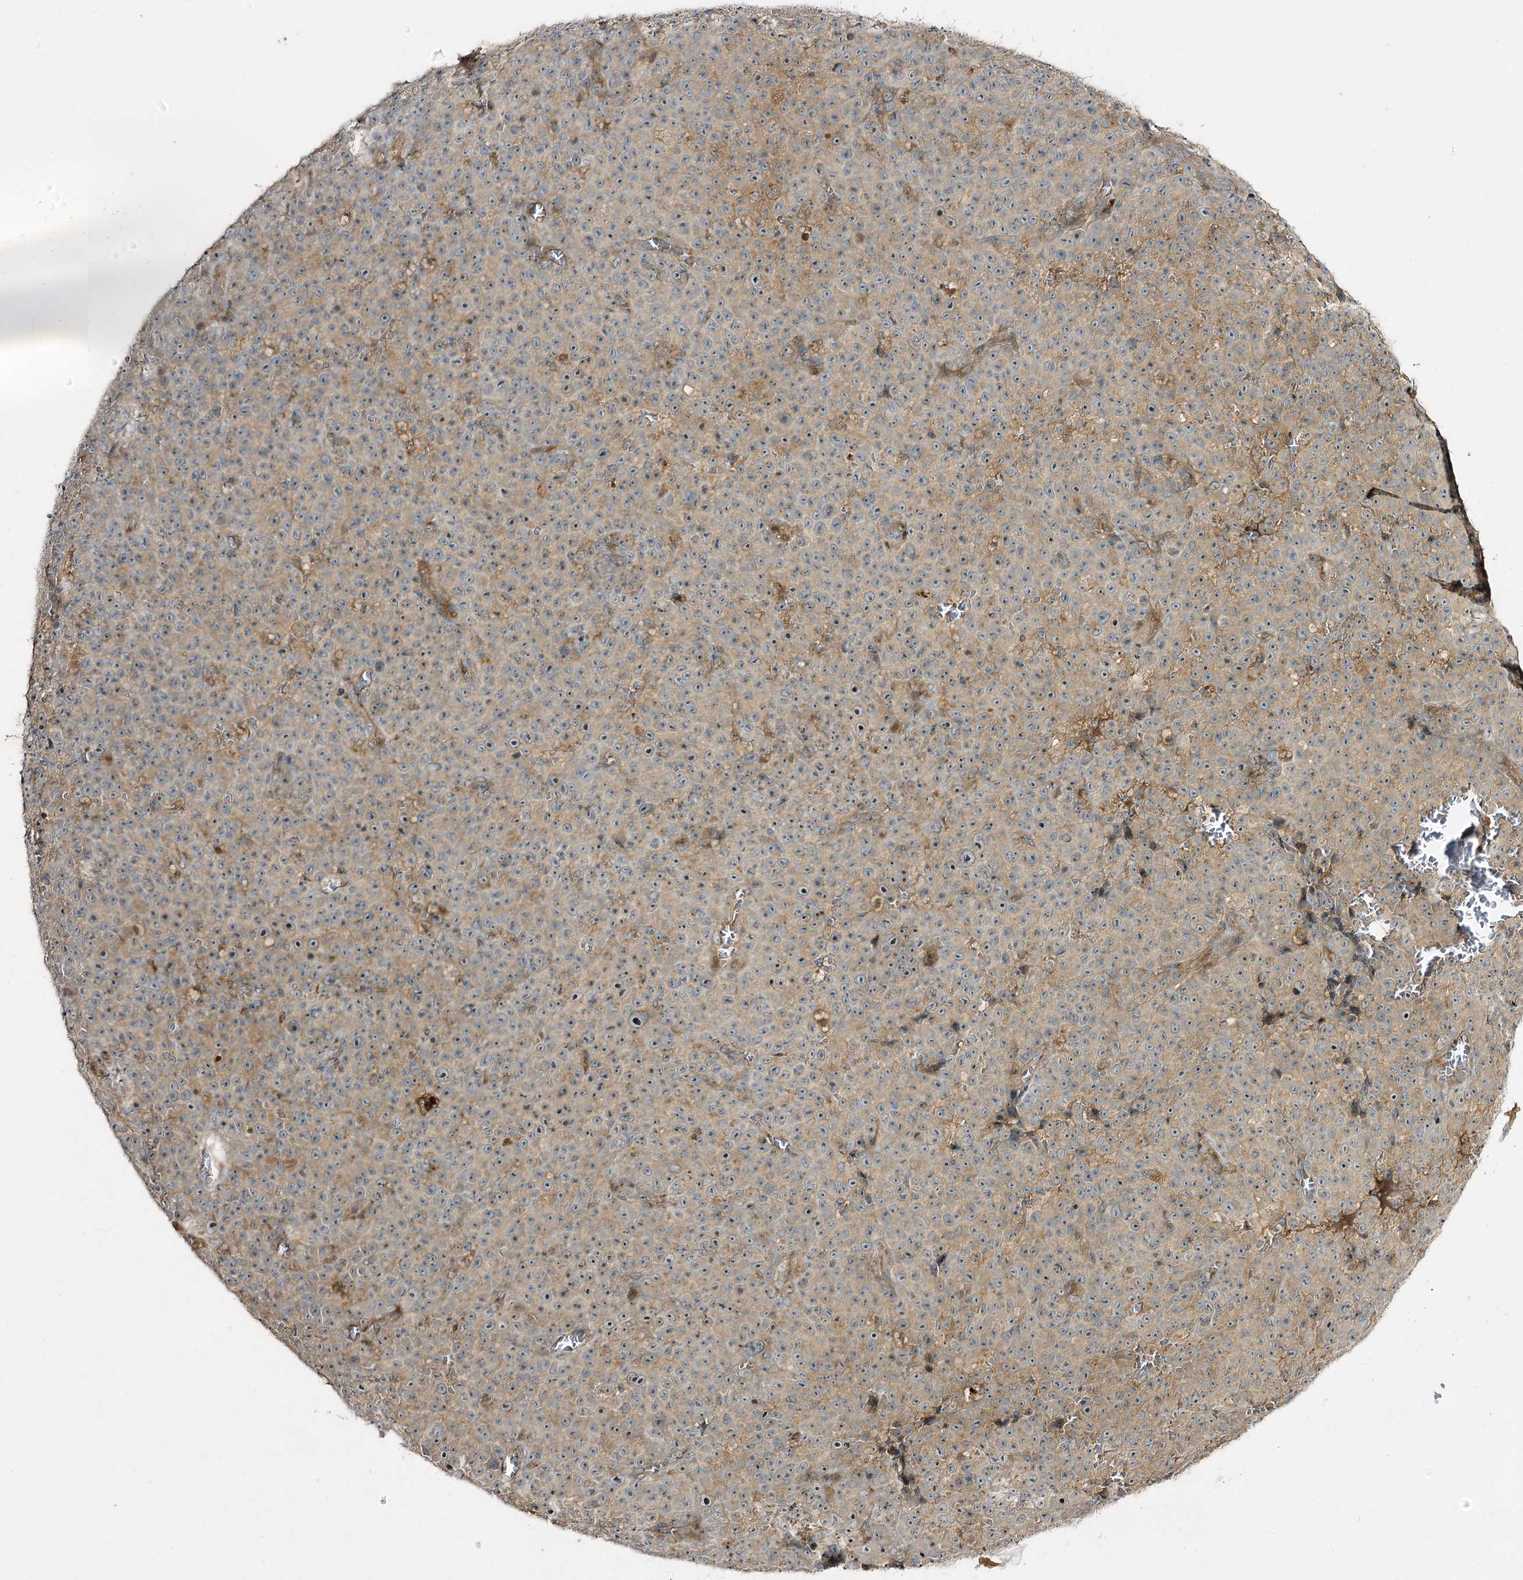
{"staining": {"intensity": "weak", "quantity": "<25%", "location": "cytoplasmic/membranous"}, "tissue": "melanoma", "cell_type": "Tumor cells", "image_type": "cancer", "snomed": [{"axis": "morphology", "description": "Malignant melanoma, NOS"}, {"axis": "topography", "description": "Skin"}], "caption": "High magnification brightfield microscopy of melanoma stained with DAB (3,3'-diaminobenzidine) (brown) and counterstained with hematoxylin (blue): tumor cells show no significant expression.", "gene": "C11orf80", "patient": {"sex": "female", "age": 82}}